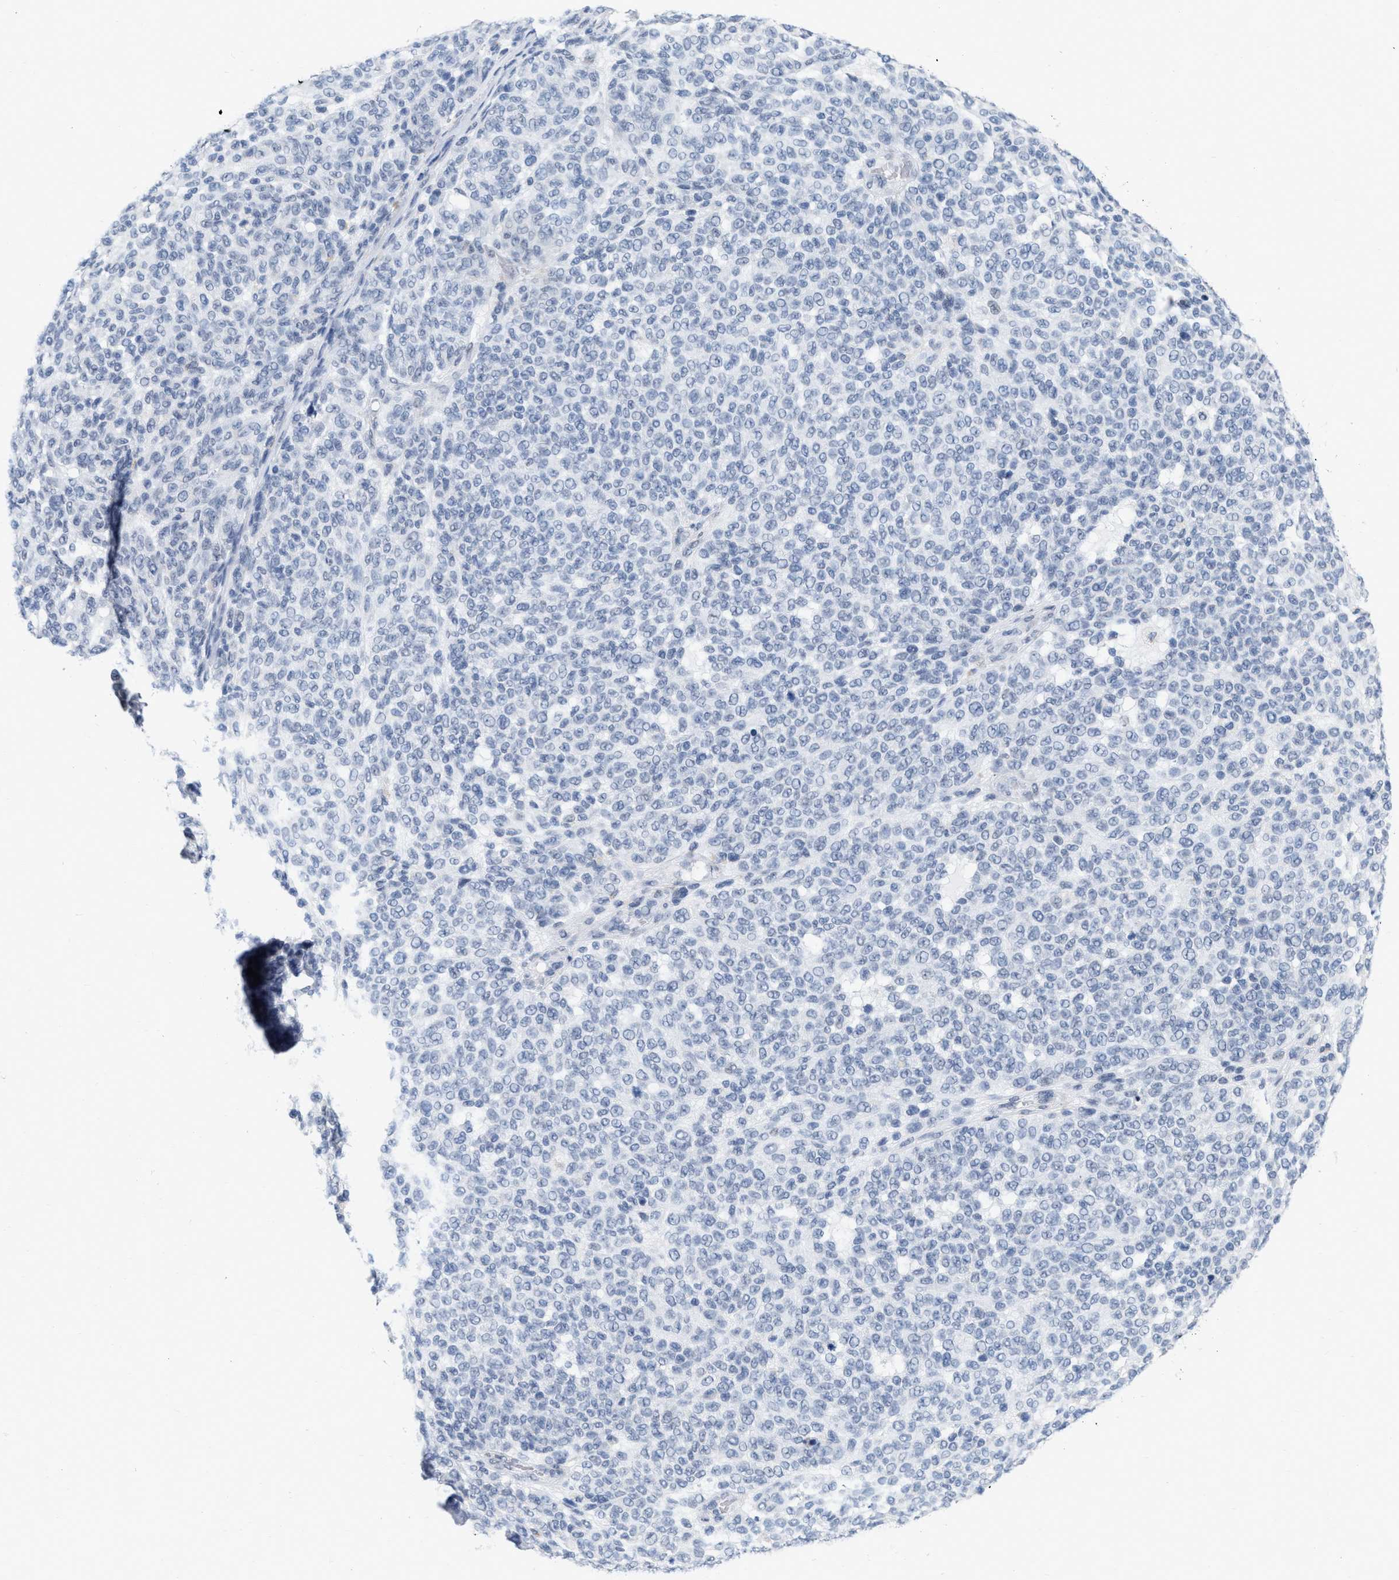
{"staining": {"intensity": "negative", "quantity": "none", "location": "none"}, "tissue": "melanoma", "cell_type": "Tumor cells", "image_type": "cancer", "snomed": [{"axis": "morphology", "description": "Malignant melanoma, NOS"}, {"axis": "topography", "description": "Skin"}], "caption": "Immunohistochemical staining of melanoma reveals no significant positivity in tumor cells.", "gene": "XIRP1", "patient": {"sex": "male", "age": 59}}